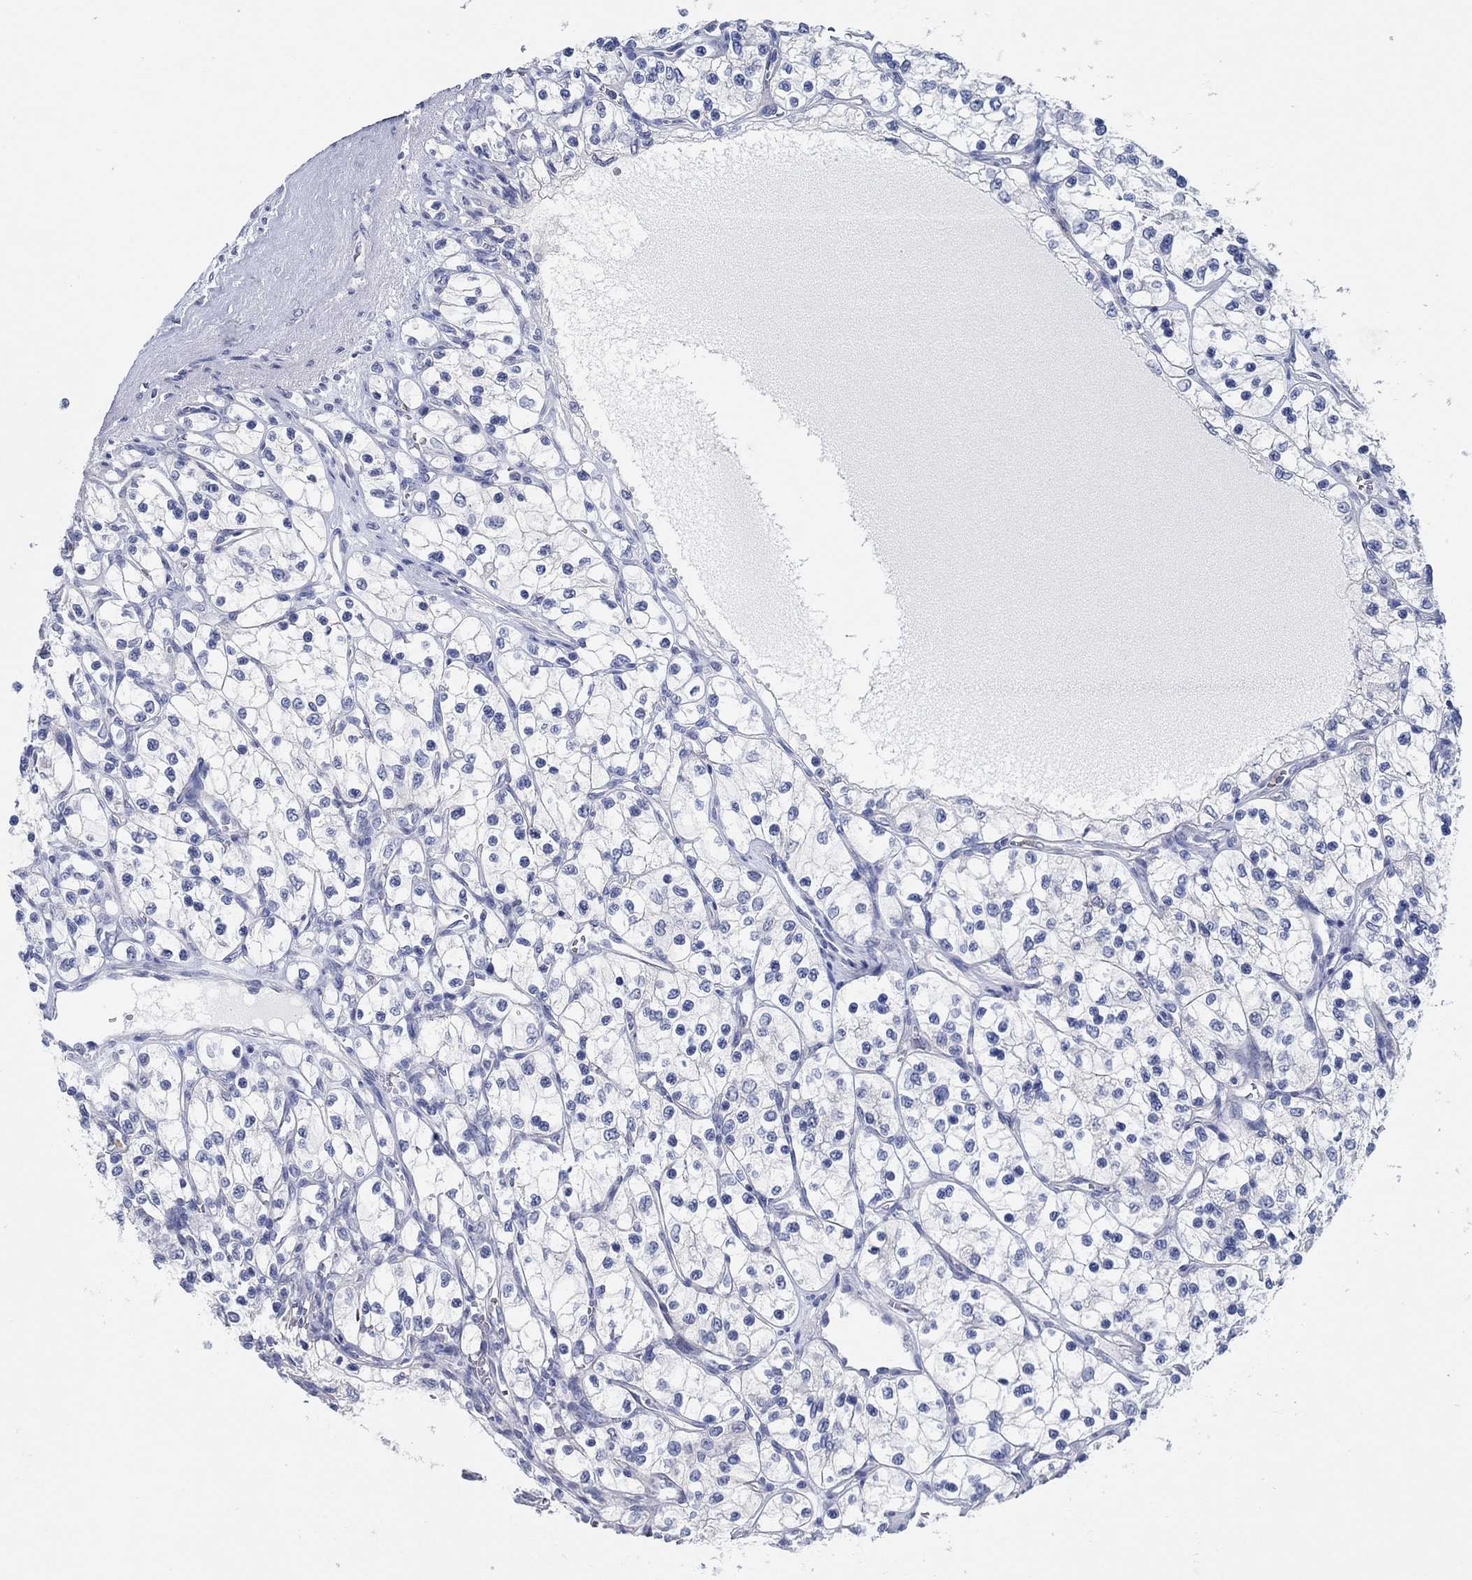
{"staining": {"intensity": "negative", "quantity": "none", "location": "none"}, "tissue": "renal cancer", "cell_type": "Tumor cells", "image_type": "cancer", "snomed": [{"axis": "morphology", "description": "Adenocarcinoma, NOS"}, {"axis": "topography", "description": "Kidney"}], "caption": "The image displays no significant positivity in tumor cells of adenocarcinoma (renal).", "gene": "ZNF671", "patient": {"sex": "female", "age": 69}}